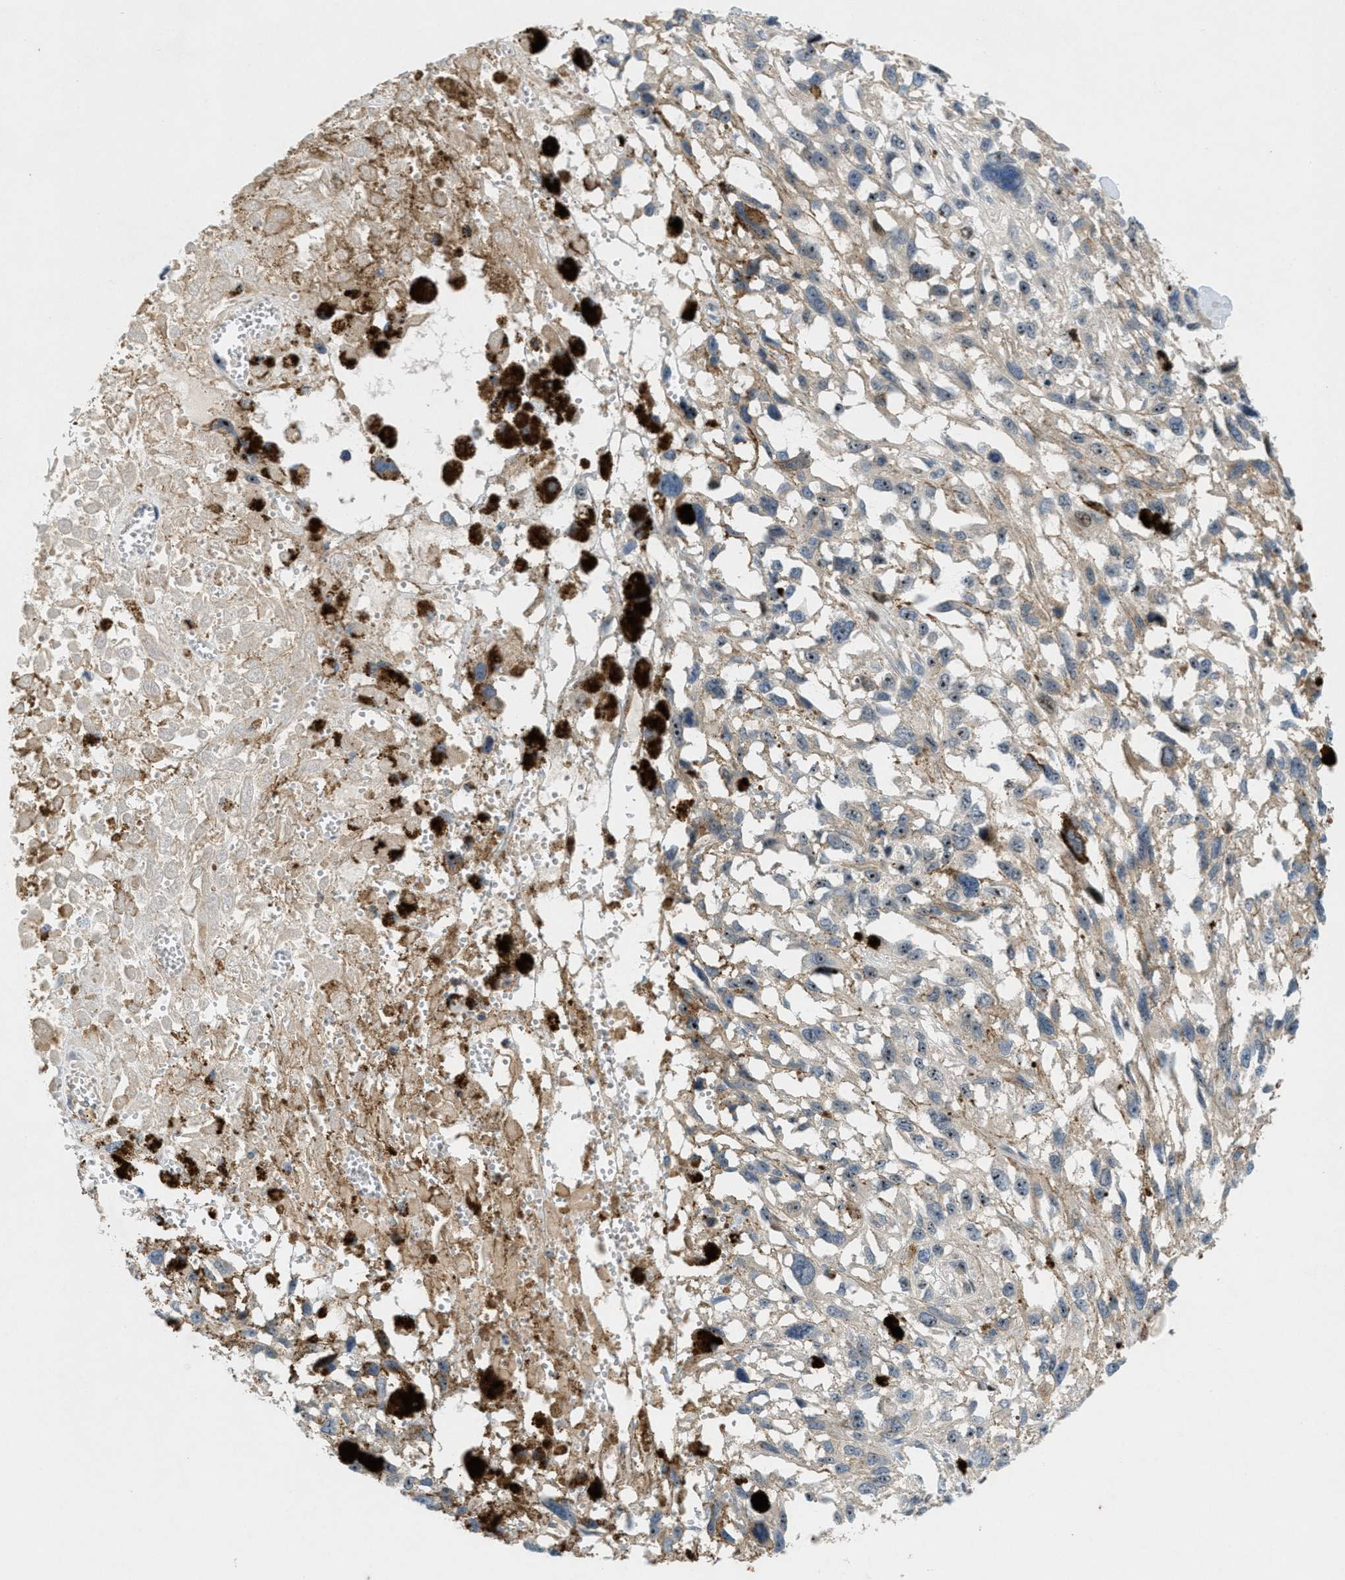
{"staining": {"intensity": "weak", "quantity": "<25%", "location": "cytoplasmic/membranous,nuclear"}, "tissue": "melanoma", "cell_type": "Tumor cells", "image_type": "cancer", "snomed": [{"axis": "morphology", "description": "Malignant melanoma, Metastatic site"}, {"axis": "topography", "description": "Lymph node"}], "caption": "IHC histopathology image of neoplastic tissue: malignant melanoma (metastatic site) stained with DAB exhibits no significant protein staining in tumor cells. The staining is performed using DAB brown chromogen with nuclei counter-stained in using hematoxylin.", "gene": "SIGMAR1", "patient": {"sex": "male", "age": 59}}